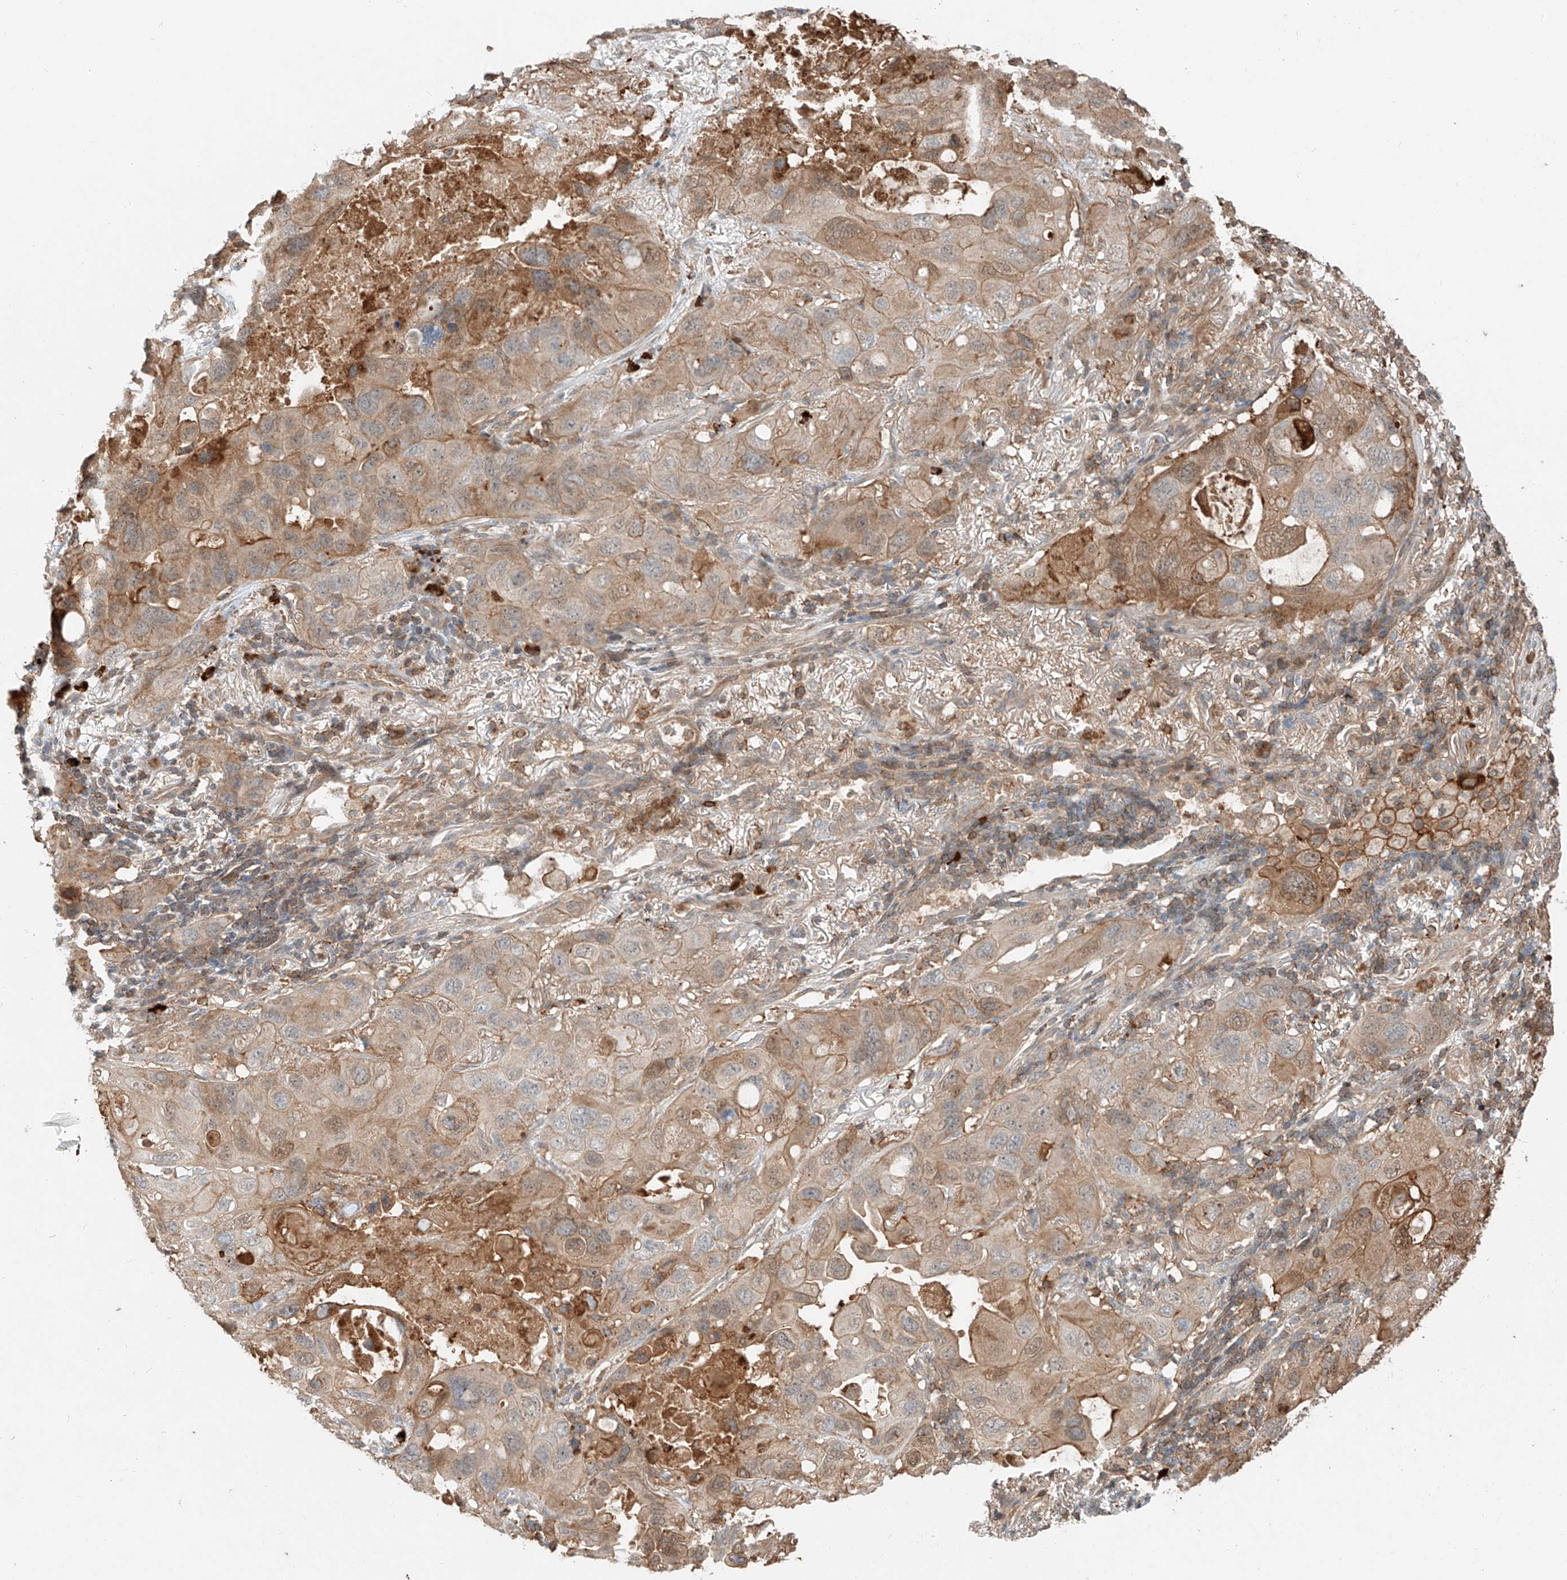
{"staining": {"intensity": "moderate", "quantity": "25%-75%", "location": "cytoplasmic/membranous"}, "tissue": "lung cancer", "cell_type": "Tumor cells", "image_type": "cancer", "snomed": [{"axis": "morphology", "description": "Squamous cell carcinoma, NOS"}, {"axis": "topography", "description": "Lung"}], "caption": "Immunohistochemistry (DAB) staining of human lung cancer (squamous cell carcinoma) reveals moderate cytoplasmic/membranous protein positivity in approximately 25%-75% of tumor cells.", "gene": "CEP162", "patient": {"sex": "female", "age": 73}}